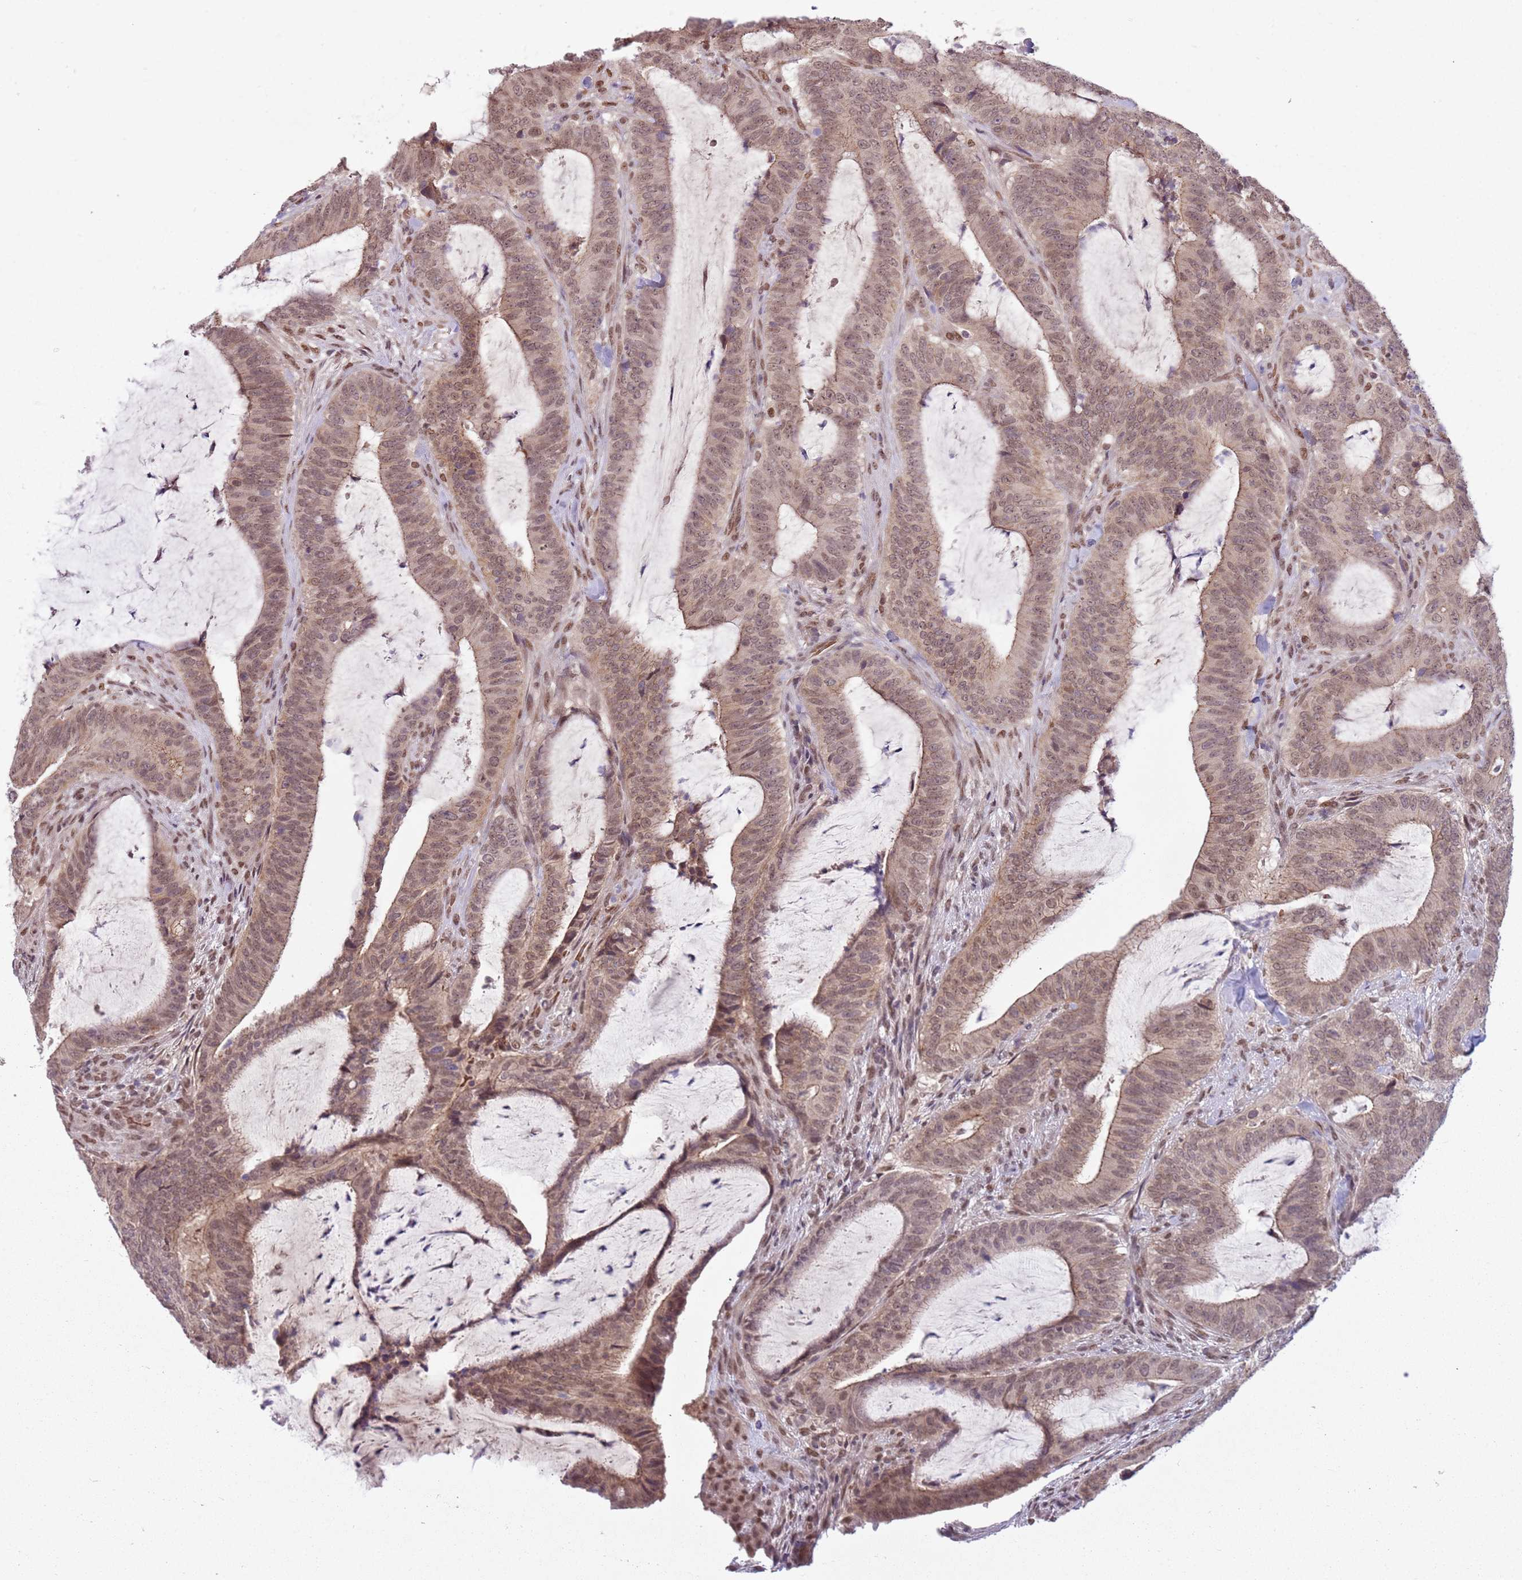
{"staining": {"intensity": "weak", "quantity": ">75%", "location": "cytoplasmic/membranous,nuclear"}, "tissue": "colorectal cancer", "cell_type": "Tumor cells", "image_type": "cancer", "snomed": [{"axis": "morphology", "description": "Adenocarcinoma, NOS"}, {"axis": "topography", "description": "Colon"}], "caption": "A low amount of weak cytoplasmic/membranous and nuclear expression is present in approximately >75% of tumor cells in colorectal cancer tissue.", "gene": "TM2D1", "patient": {"sex": "female", "age": 43}}